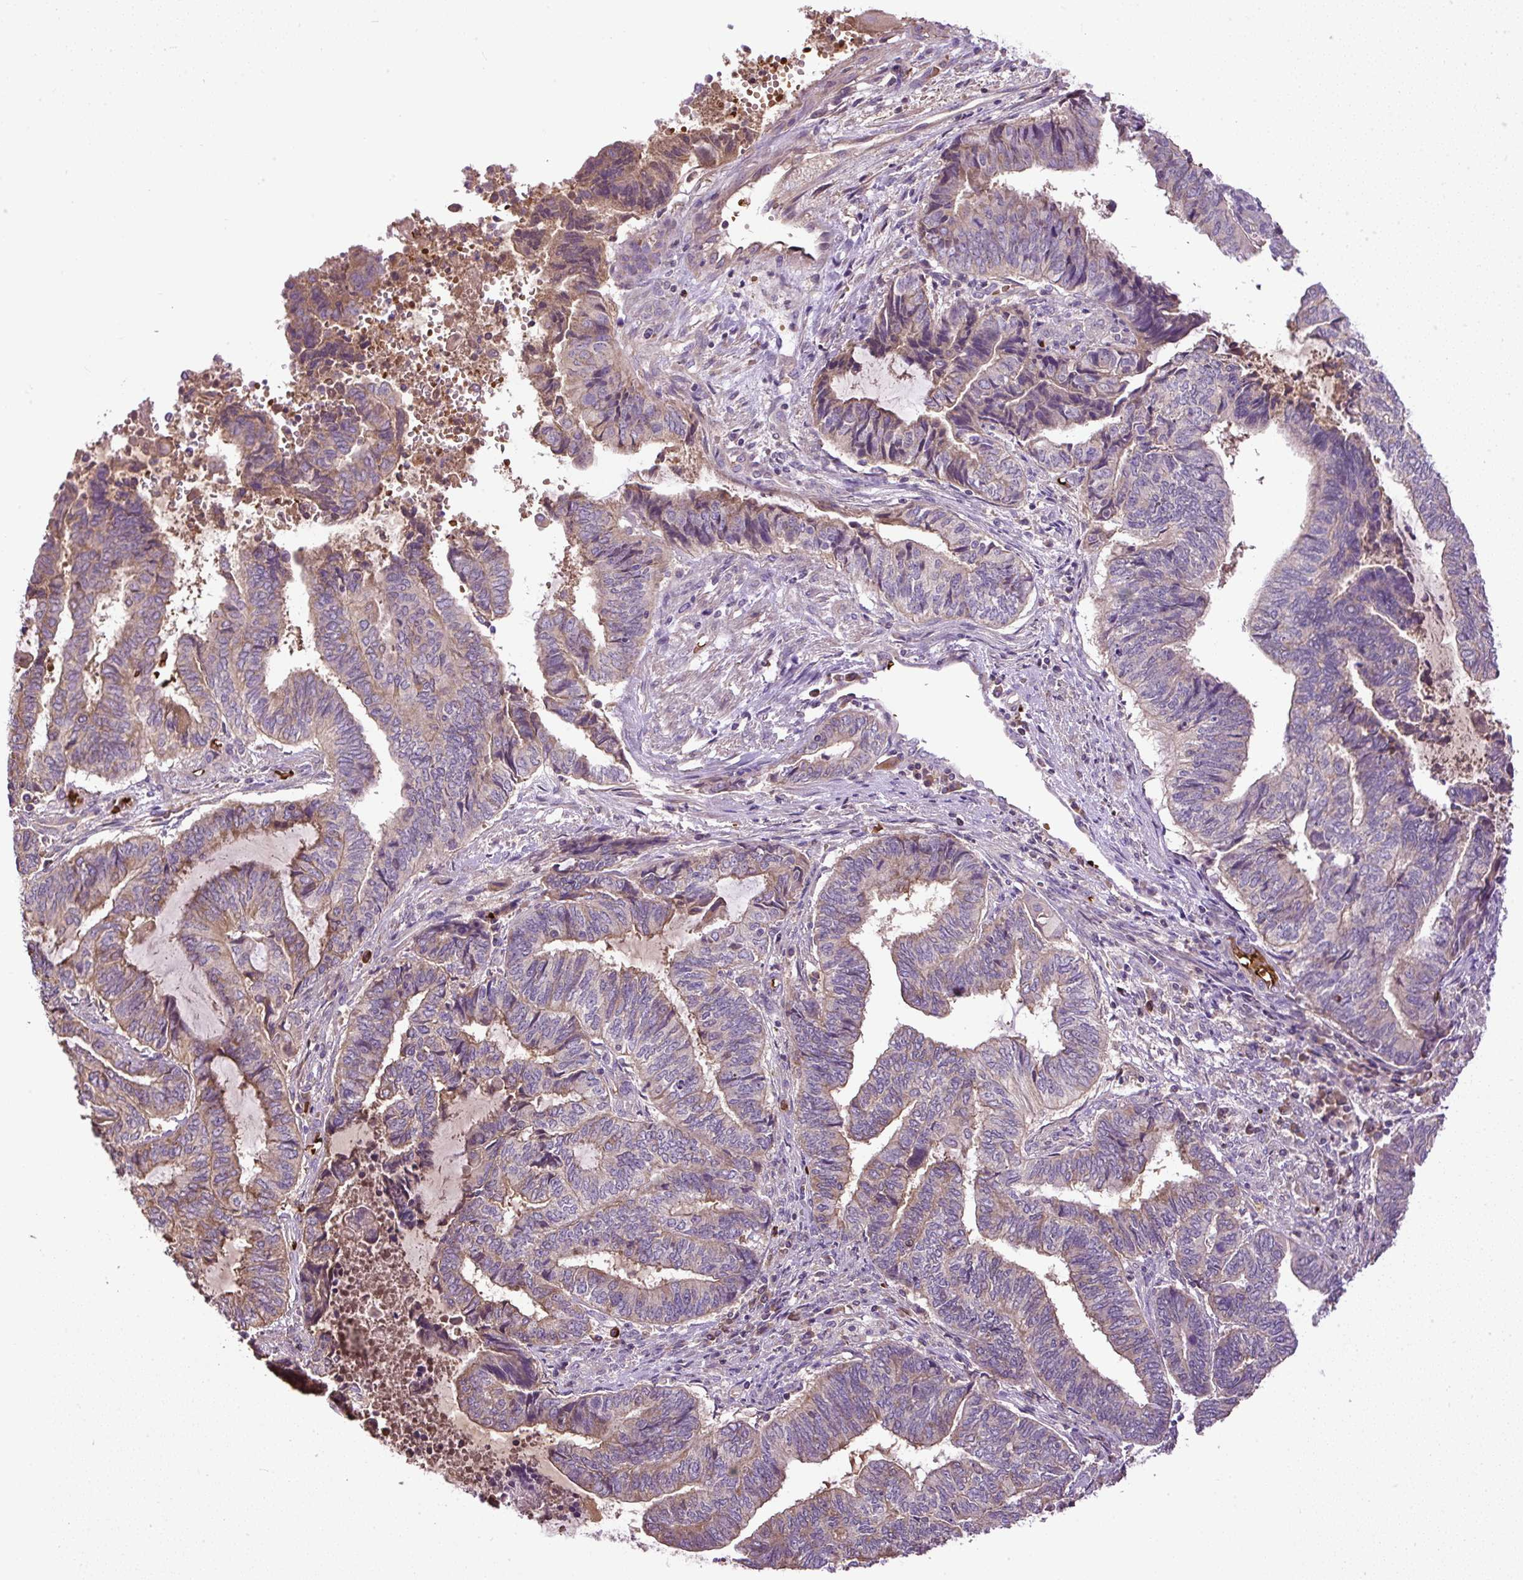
{"staining": {"intensity": "weak", "quantity": "25%-75%", "location": "cytoplasmic/membranous"}, "tissue": "endometrial cancer", "cell_type": "Tumor cells", "image_type": "cancer", "snomed": [{"axis": "morphology", "description": "Adenocarcinoma, NOS"}, {"axis": "topography", "description": "Uterus"}, {"axis": "topography", "description": "Endometrium"}], "caption": "Brown immunohistochemical staining in adenocarcinoma (endometrial) exhibits weak cytoplasmic/membranous staining in about 25%-75% of tumor cells.", "gene": "CXCL13", "patient": {"sex": "female", "age": 70}}